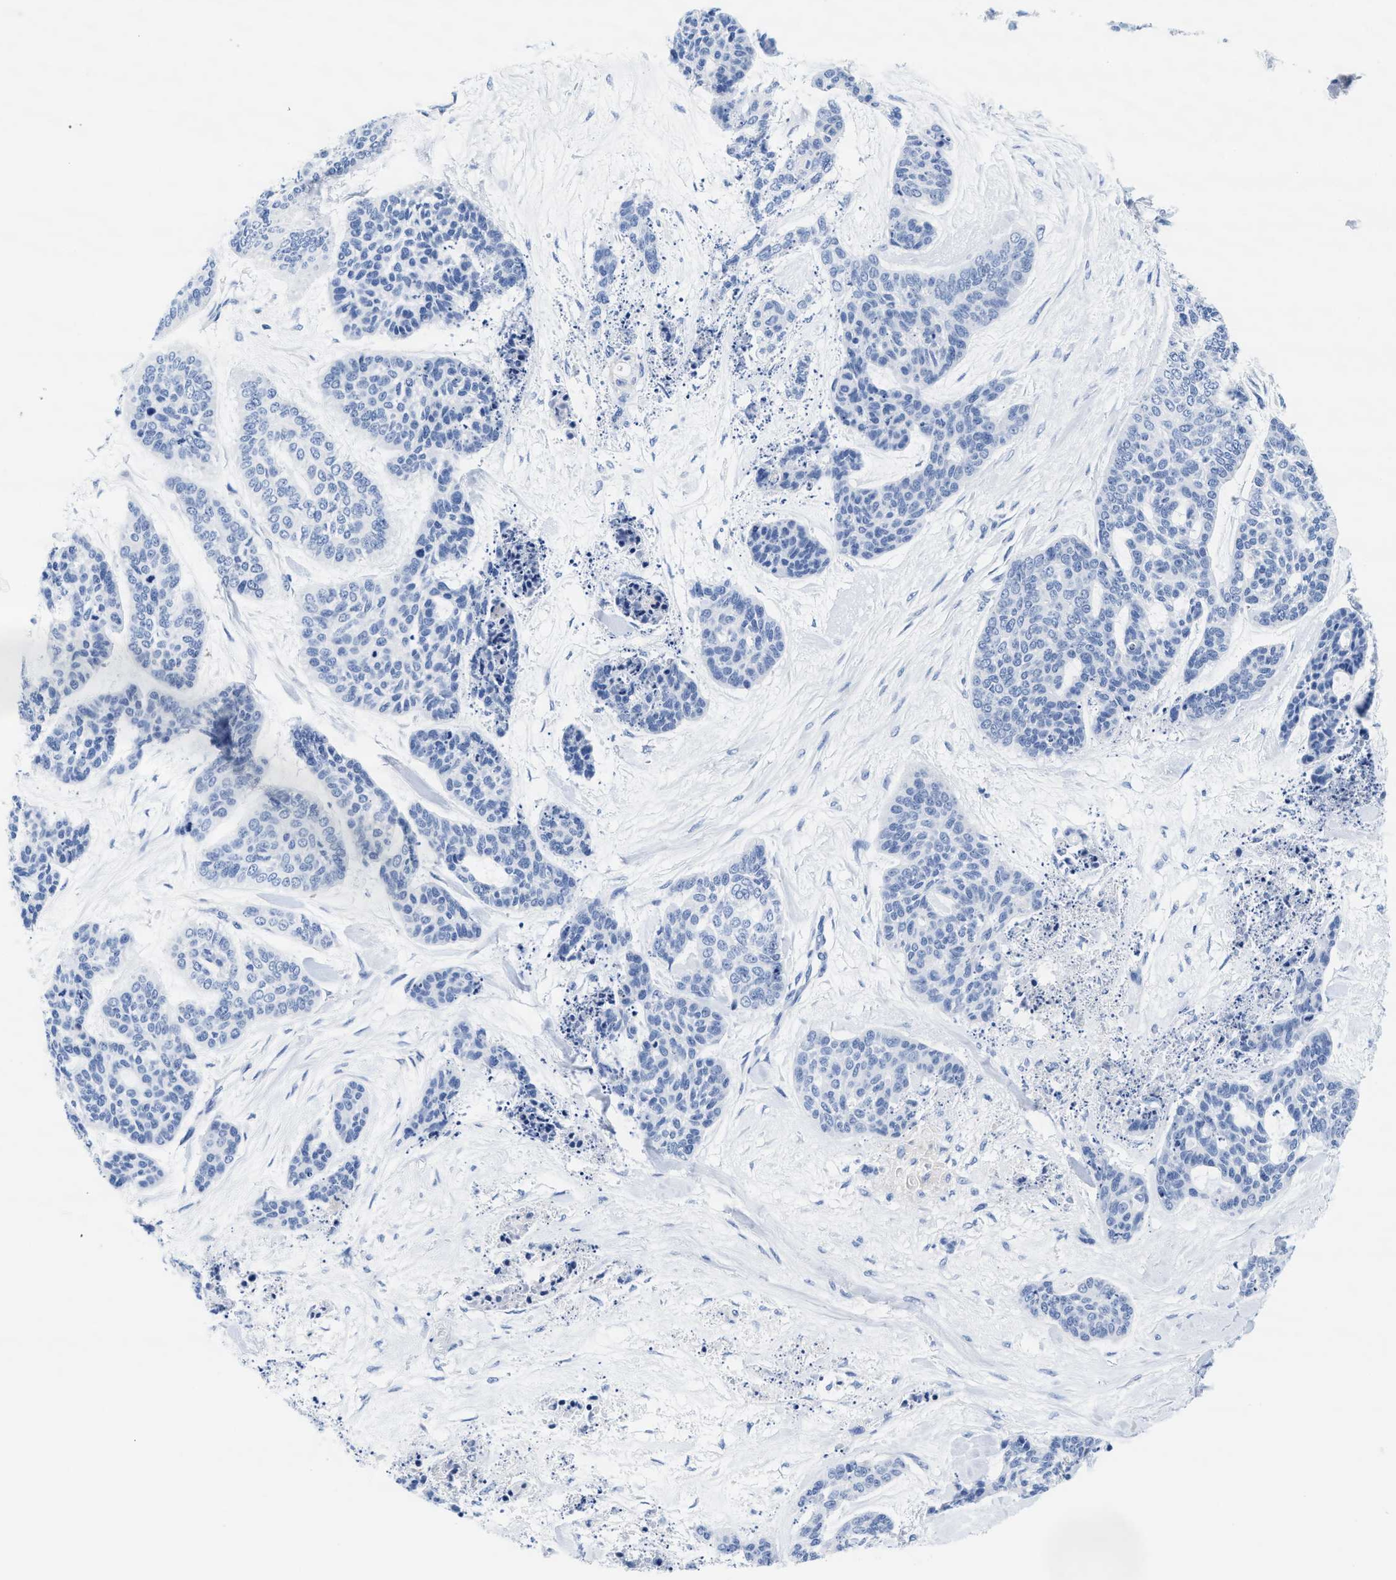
{"staining": {"intensity": "negative", "quantity": "none", "location": "none"}, "tissue": "skin cancer", "cell_type": "Tumor cells", "image_type": "cancer", "snomed": [{"axis": "morphology", "description": "Basal cell carcinoma"}, {"axis": "topography", "description": "Skin"}], "caption": "The IHC photomicrograph has no significant expression in tumor cells of skin cancer (basal cell carcinoma) tissue.", "gene": "TTC3", "patient": {"sex": "female", "age": 64}}